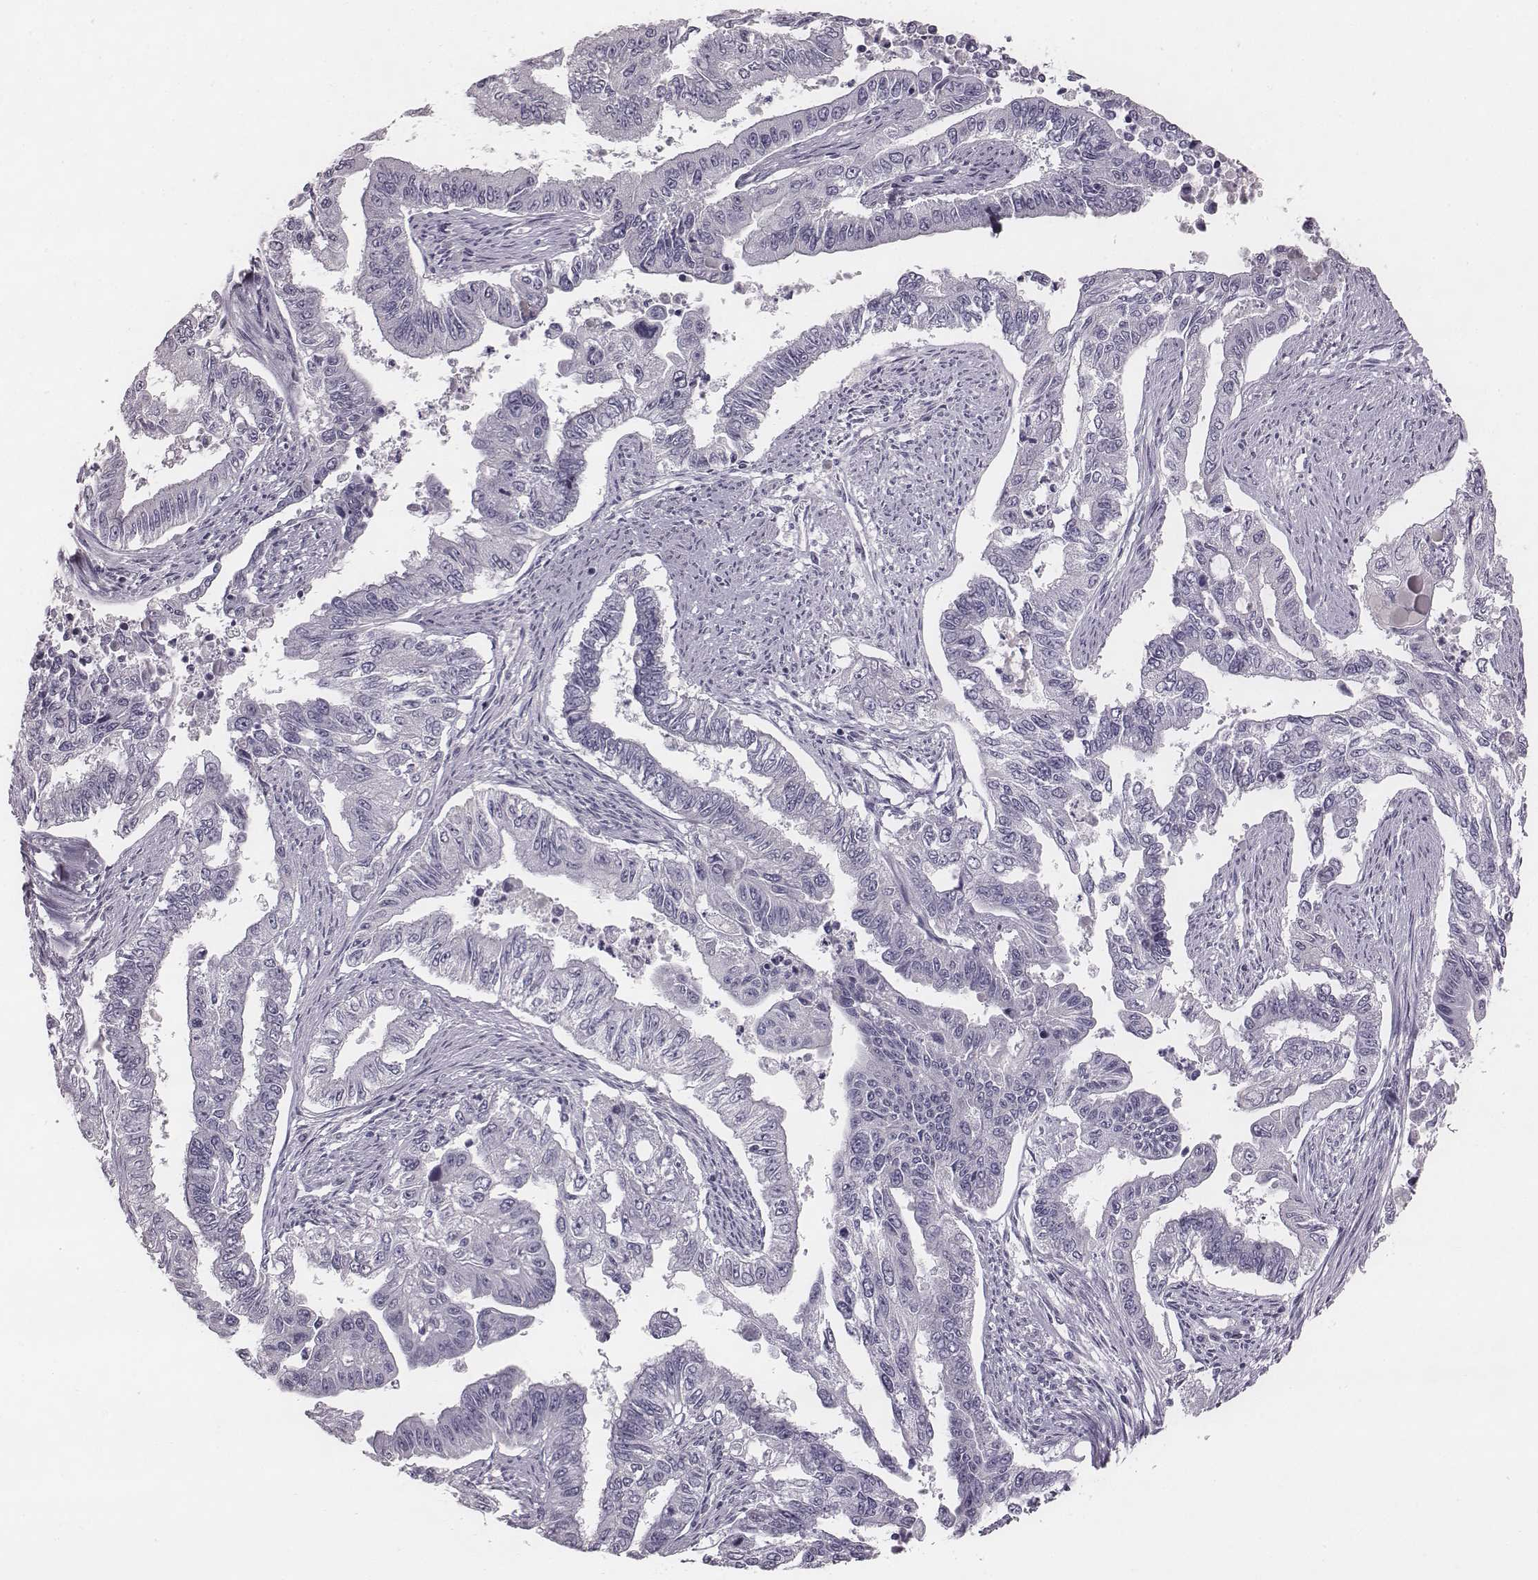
{"staining": {"intensity": "negative", "quantity": "none", "location": "none"}, "tissue": "endometrial cancer", "cell_type": "Tumor cells", "image_type": "cancer", "snomed": [{"axis": "morphology", "description": "Adenocarcinoma, NOS"}, {"axis": "topography", "description": "Uterus"}], "caption": "High power microscopy micrograph of an immunohistochemistry (IHC) photomicrograph of adenocarcinoma (endometrial), revealing no significant staining in tumor cells.", "gene": "PDE8B", "patient": {"sex": "female", "age": 59}}